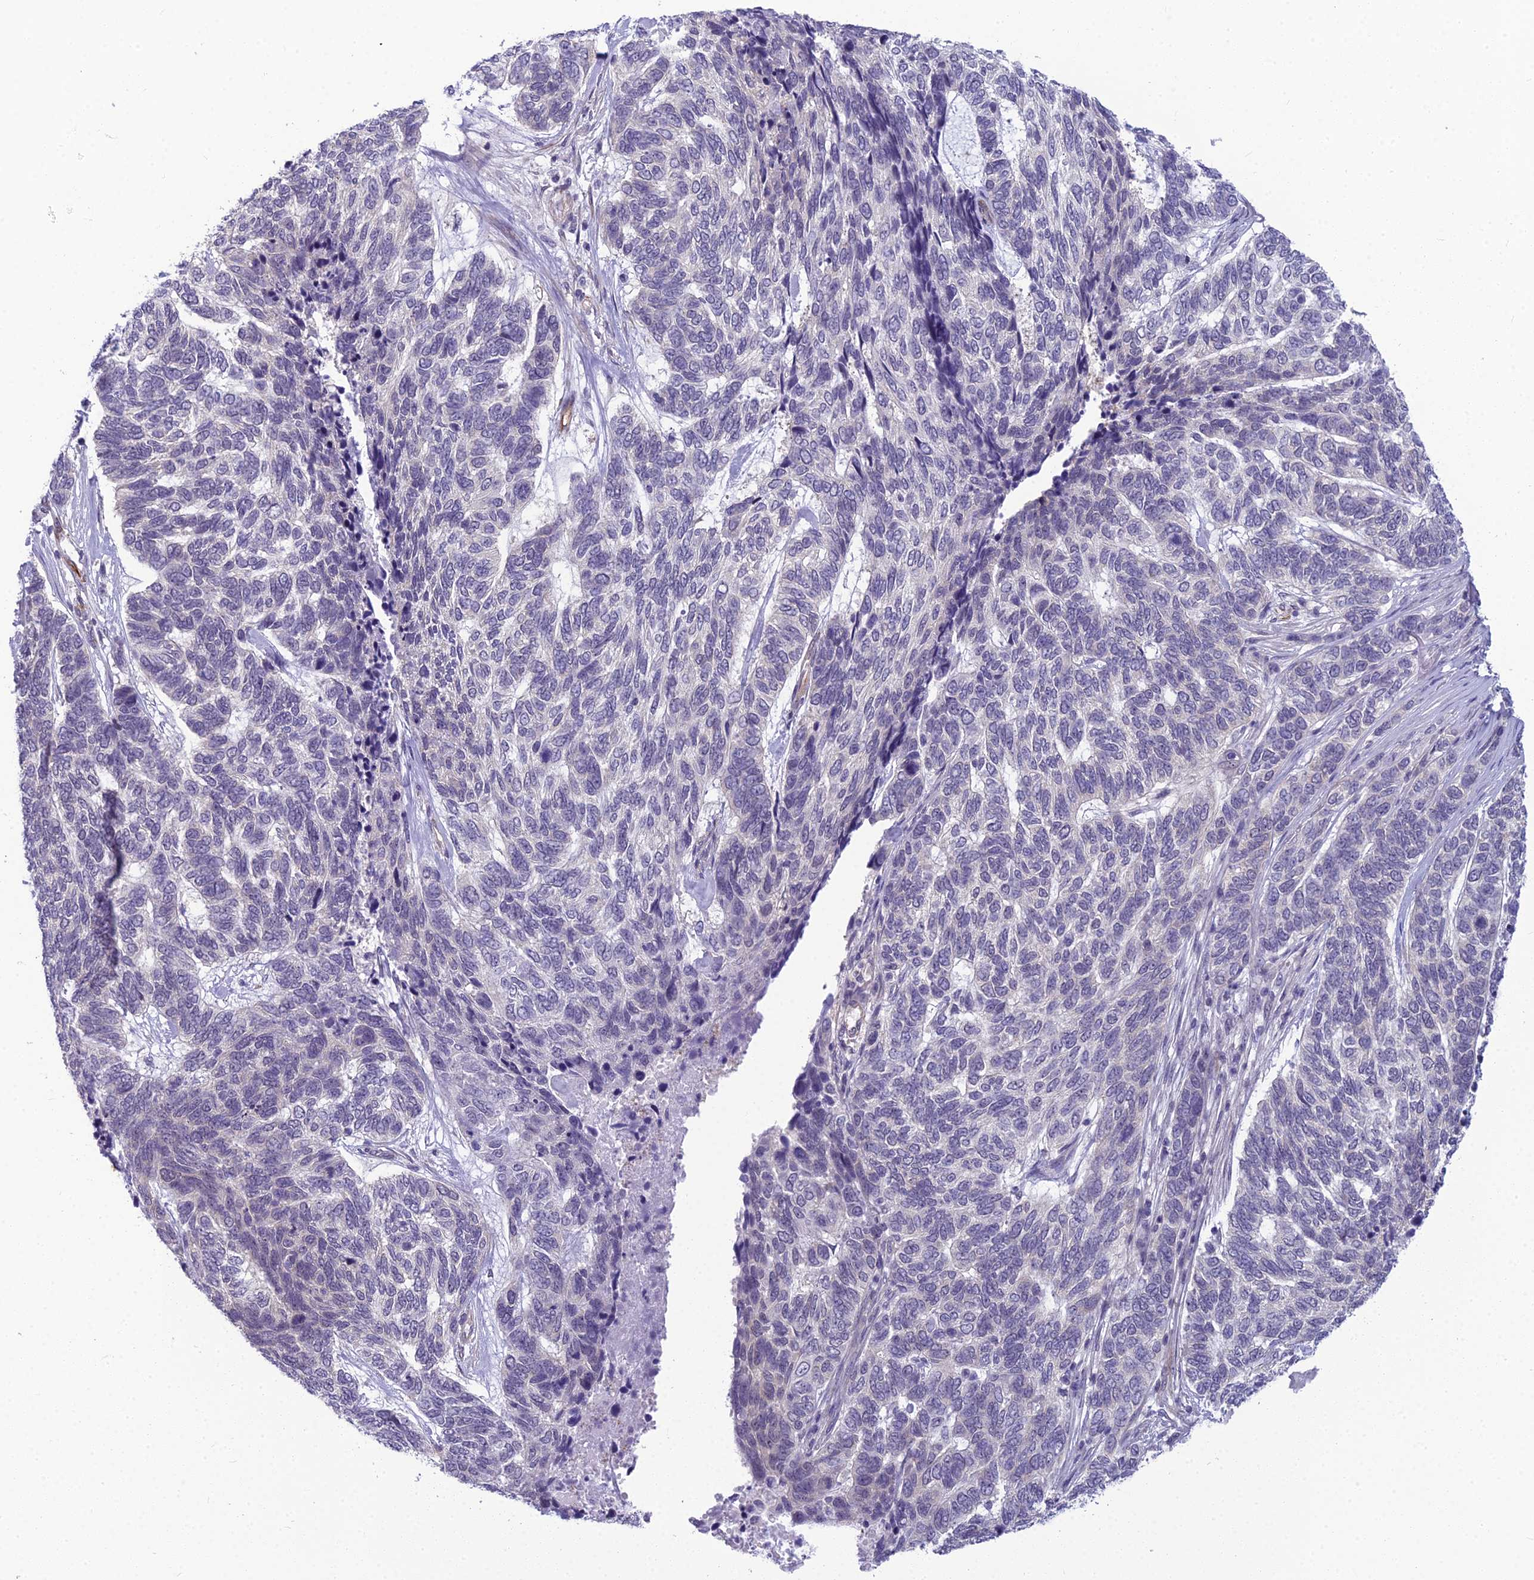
{"staining": {"intensity": "negative", "quantity": "none", "location": "none"}, "tissue": "skin cancer", "cell_type": "Tumor cells", "image_type": "cancer", "snomed": [{"axis": "morphology", "description": "Basal cell carcinoma"}, {"axis": "topography", "description": "Skin"}], "caption": "A histopathology image of human skin cancer is negative for staining in tumor cells. (DAB immunohistochemistry (IHC), high magnification).", "gene": "RGL3", "patient": {"sex": "female", "age": 65}}